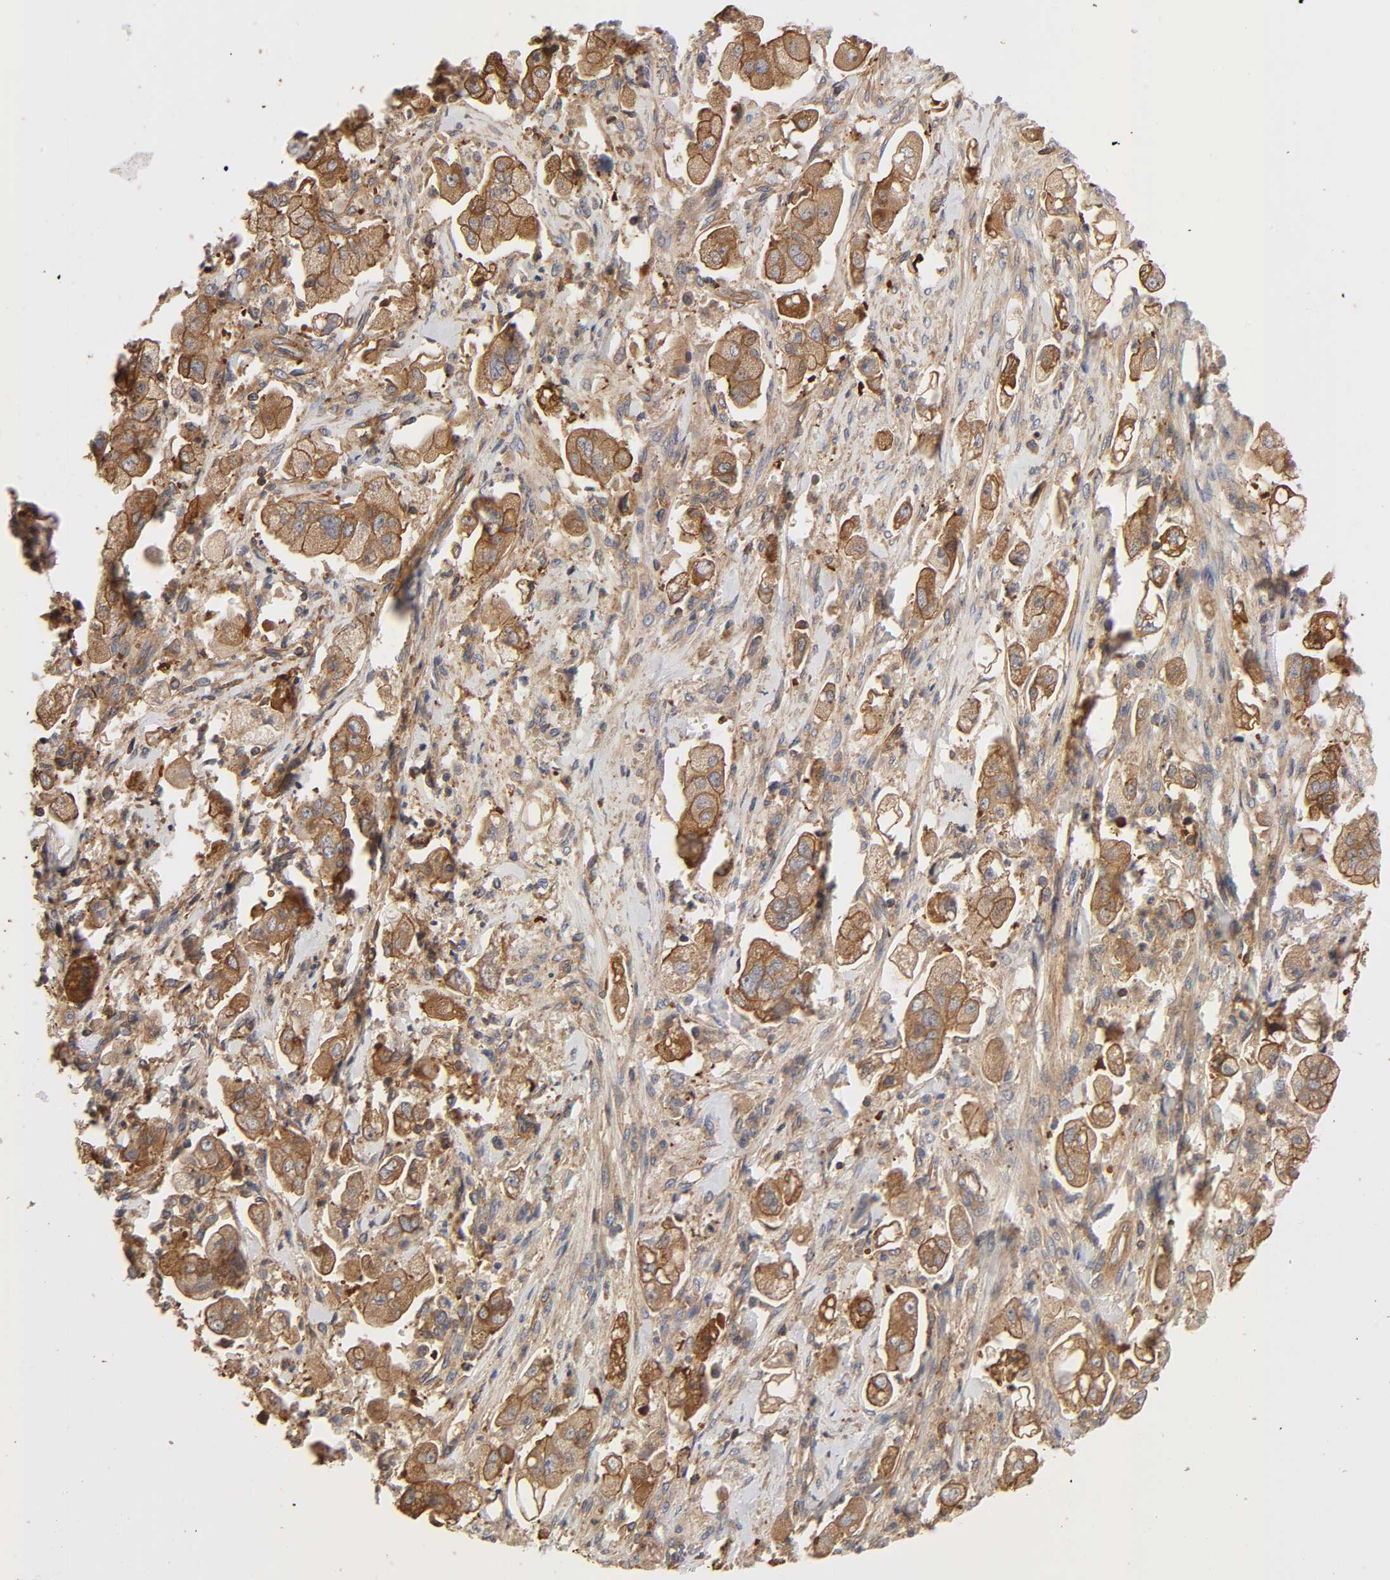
{"staining": {"intensity": "moderate", "quantity": ">75%", "location": "cytoplasmic/membranous"}, "tissue": "stomach cancer", "cell_type": "Tumor cells", "image_type": "cancer", "snomed": [{"axis": "morphology", "description": "Adenocarcinoma, NOS"}, {"axis": "topography", "description": "Stomach"}], "caption": "High-magnification brightfield microscopy of stomach adenocarcinoma stained with DAB (3,3'-diaminobenzidine) (brown) and counterstained with hematoxylin (blue). tumor cells exhibit moderate cytoplasmic/membranous expression is present in about>75% of cells.", "gene": "LAMTOR2", "patient": {"sex": "male", "age": 62}}